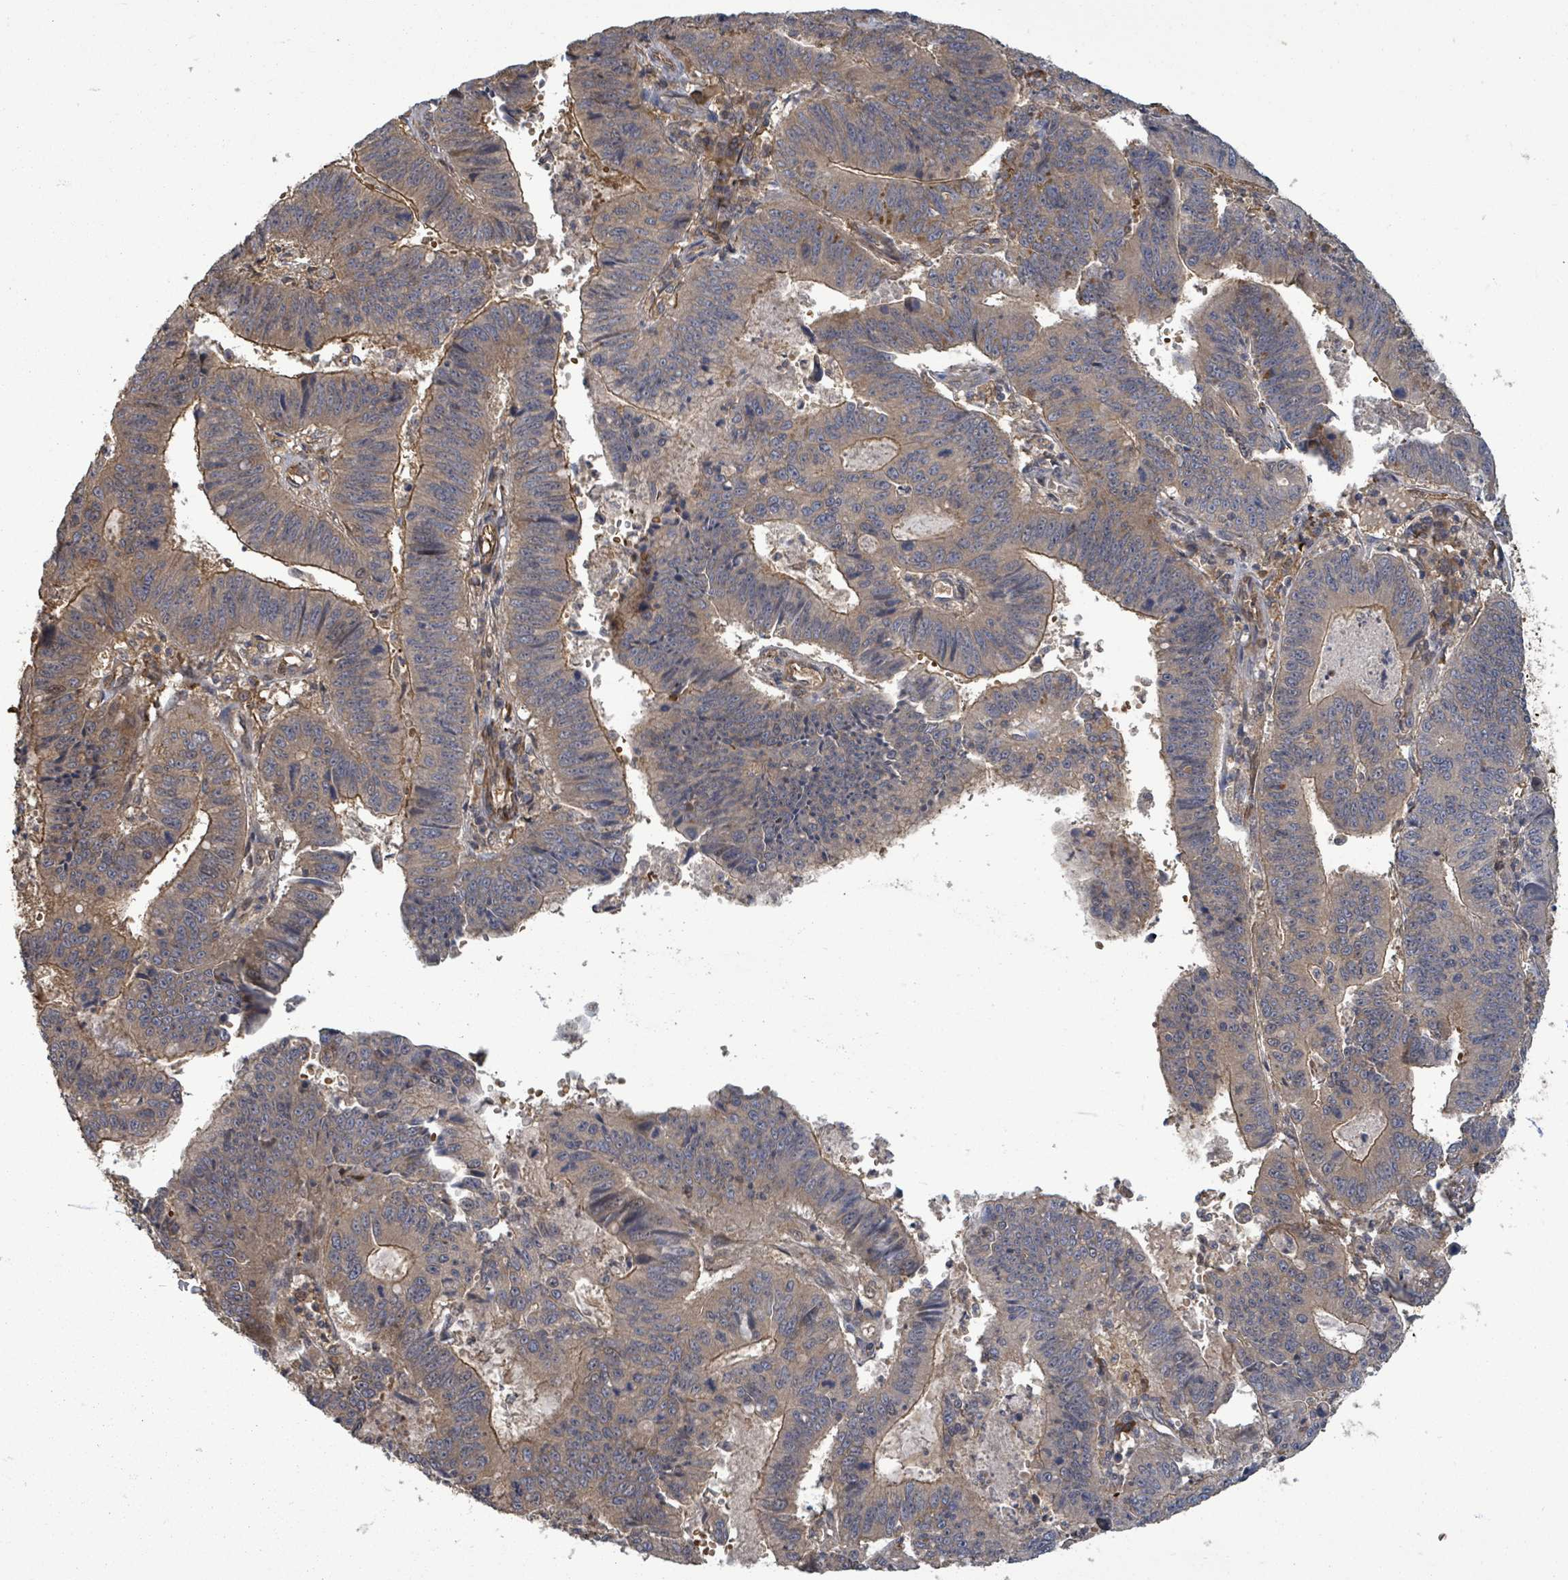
{"staining": {"intensity": "moderate", "quantity": "25%-75%", "location": "cytoplasmic/membranous"}, "tissue": "stomach cancer", "cell_type": "Tumor cells", "image_type": "cancer", "snomed": [{"axis": "morphology", "description": "Adenocarcinoma, NOS"}, {"axis": "topography", "description": "Stomach"}], "caption": "High-magnification brightfield microscopy of adenocarcinoma (stomach) stained with DAB (brown) and counterstained with hematoxylin (blue). tumor cells exhibit moderate cytoplasmic/membranous staining is seen in about25%-75% of cells.", "gene": "MAP3K6", "patient": {"sex": "male", "age": 59}}